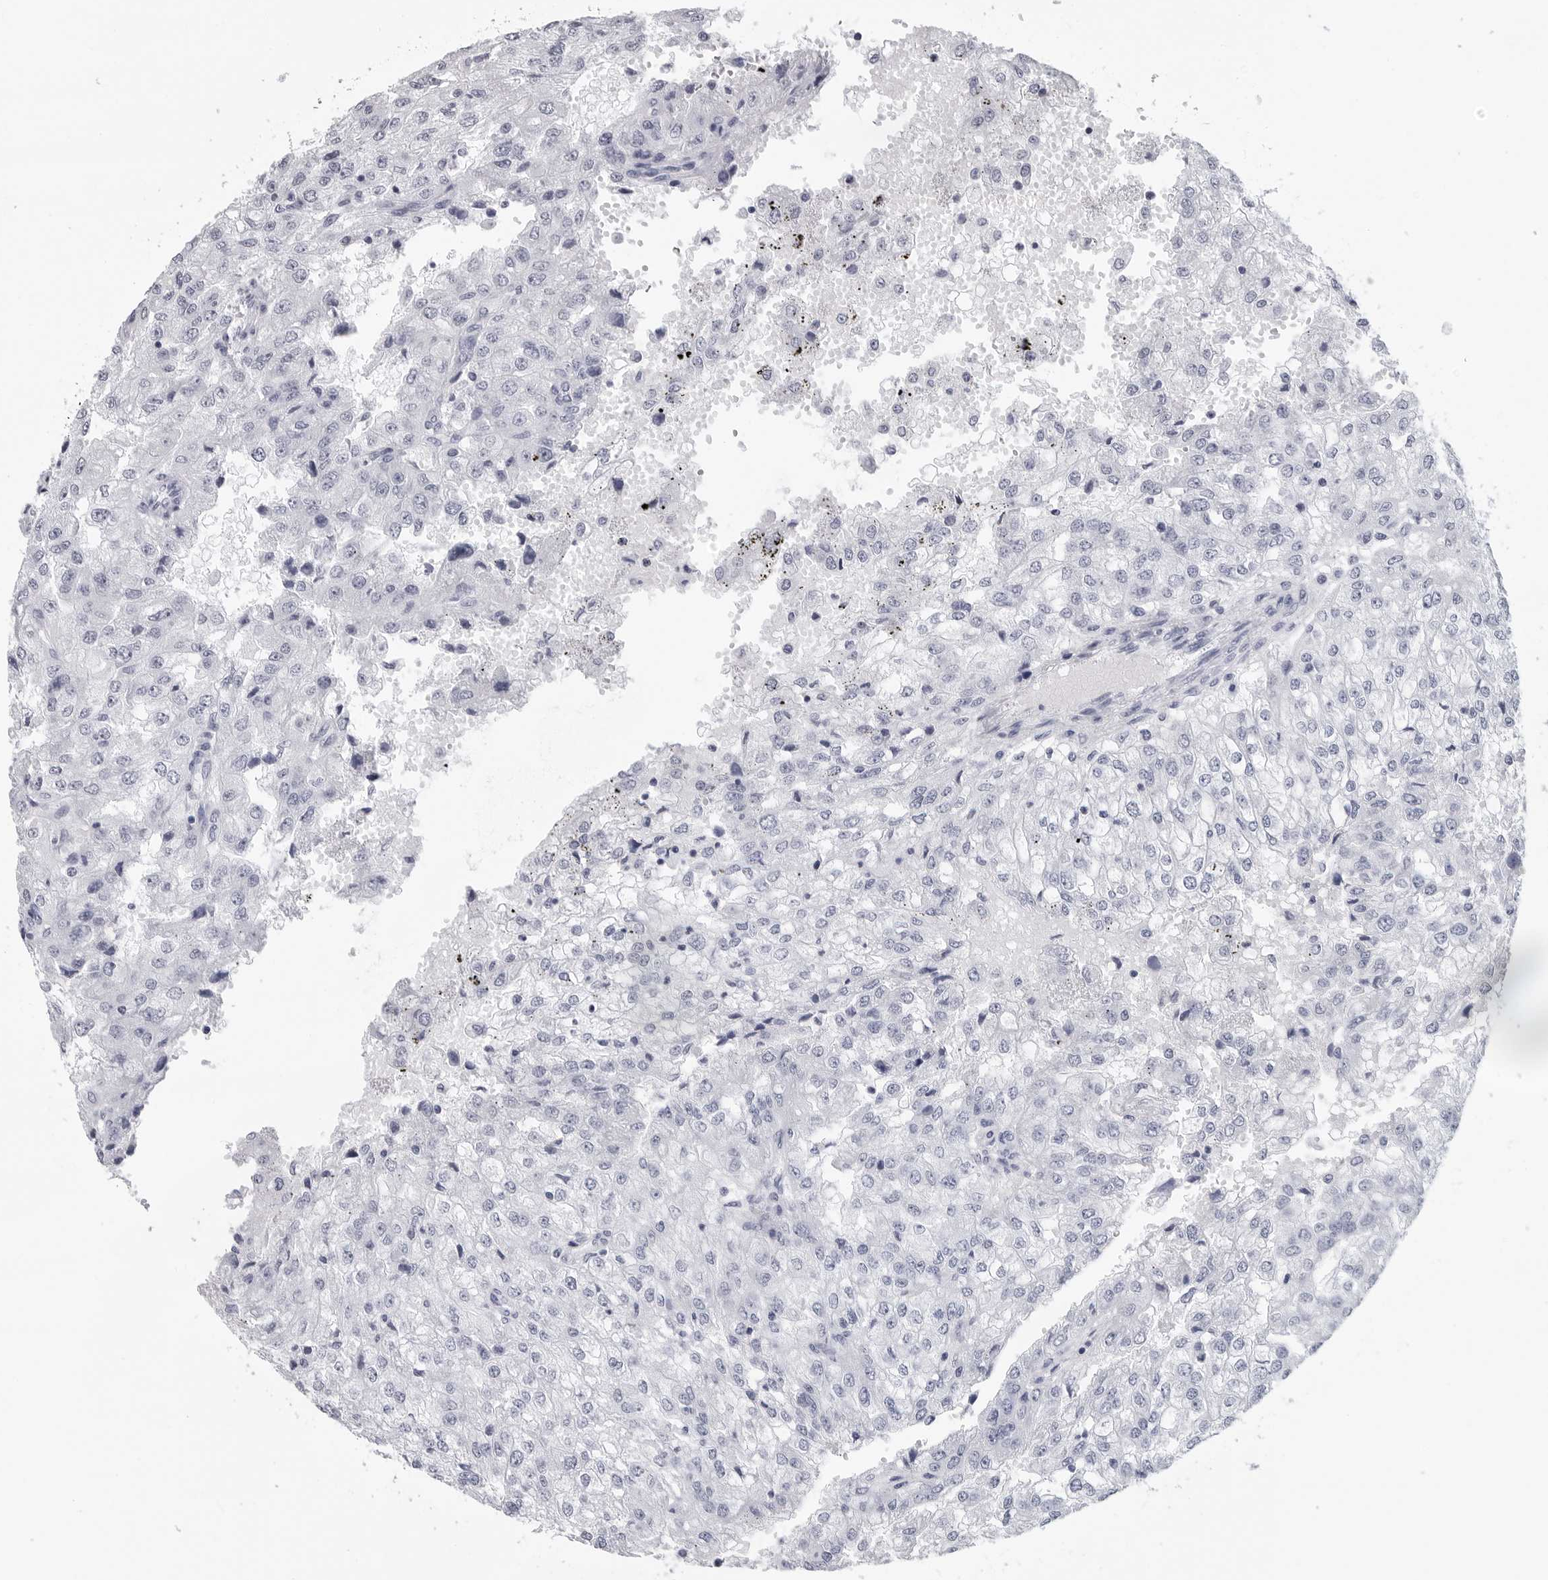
{"staining": {"intensity": "negative", "quantity": "none", "location": "none"}, "tissue": "renal cancer", "cell_type": "Tumor cells", "image_type": "cancer", "snomed": [{"axis": "morphology", "description": "Adenocarcinoma, NOS"}, {"axis": "topography", "description": "Kidney"}], "caption": "Immunohistochemical staining of renal cancer (adenocarcinoma) exhibits no significant staining in tumor cells.", "gene": "GNL2", "patient": {"sex": "female", "age": 54}}